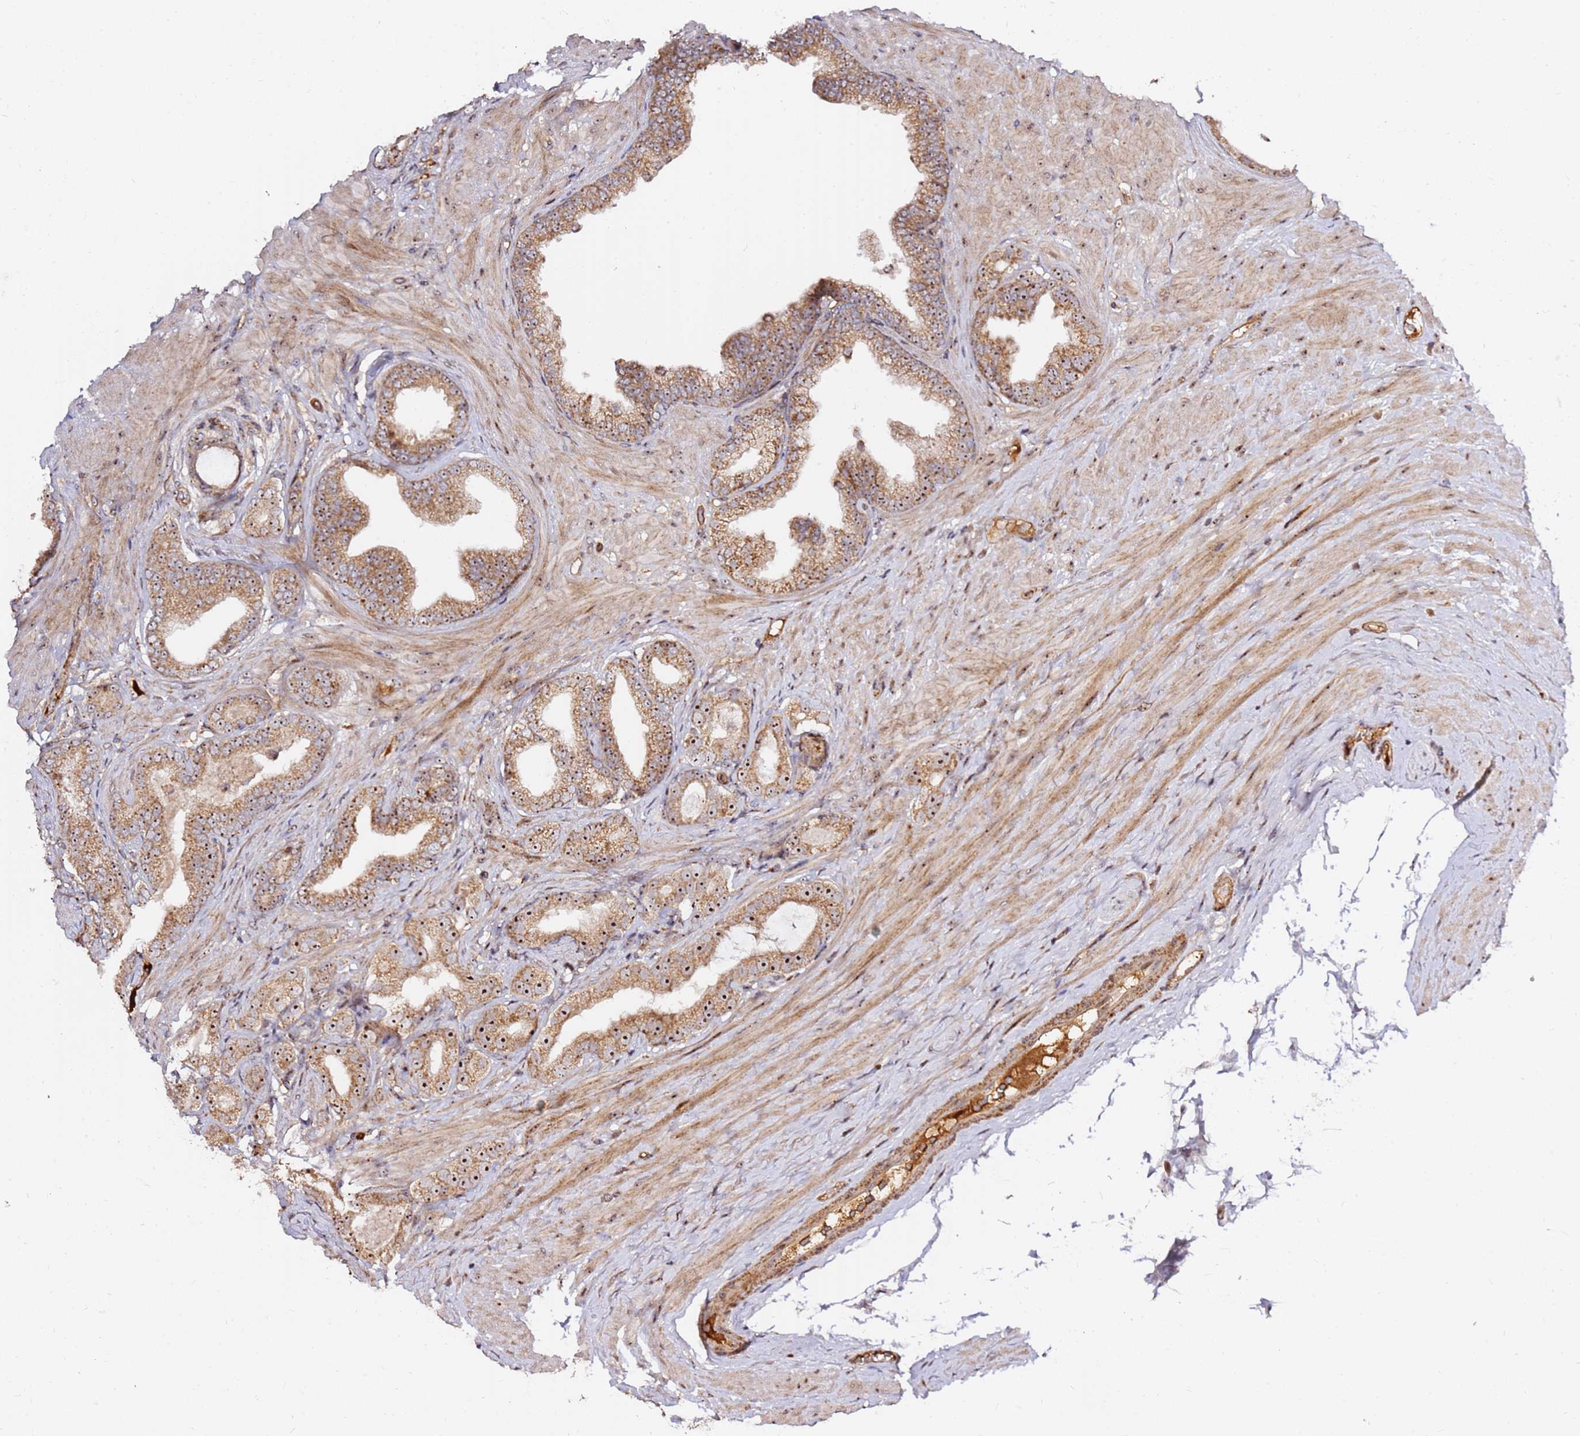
{"staining": {"intensity": "strong", "quantity": ">75%", "location": "cytoplasmic/membranous,nuclear"}, "tissue": "prostate cancer", "cell_type": "Tumor cells", "image_type": "cancer", "snomed": [{"axis": "morphology", "description": "Adenocarcinoma, Low grade"}, {"axis": "topography", "description": "Prostate"}], "caption": "Immunohistochemistry (DAB) staining of prostate cancer (adenocarcinoma (low-grade)) displays strong cytoplasmic/membranous and nuclear protein staining in approximately >75% of tumor cells.", "gene": "KIF25", "patient": {"sex": "male", "age": 63}}